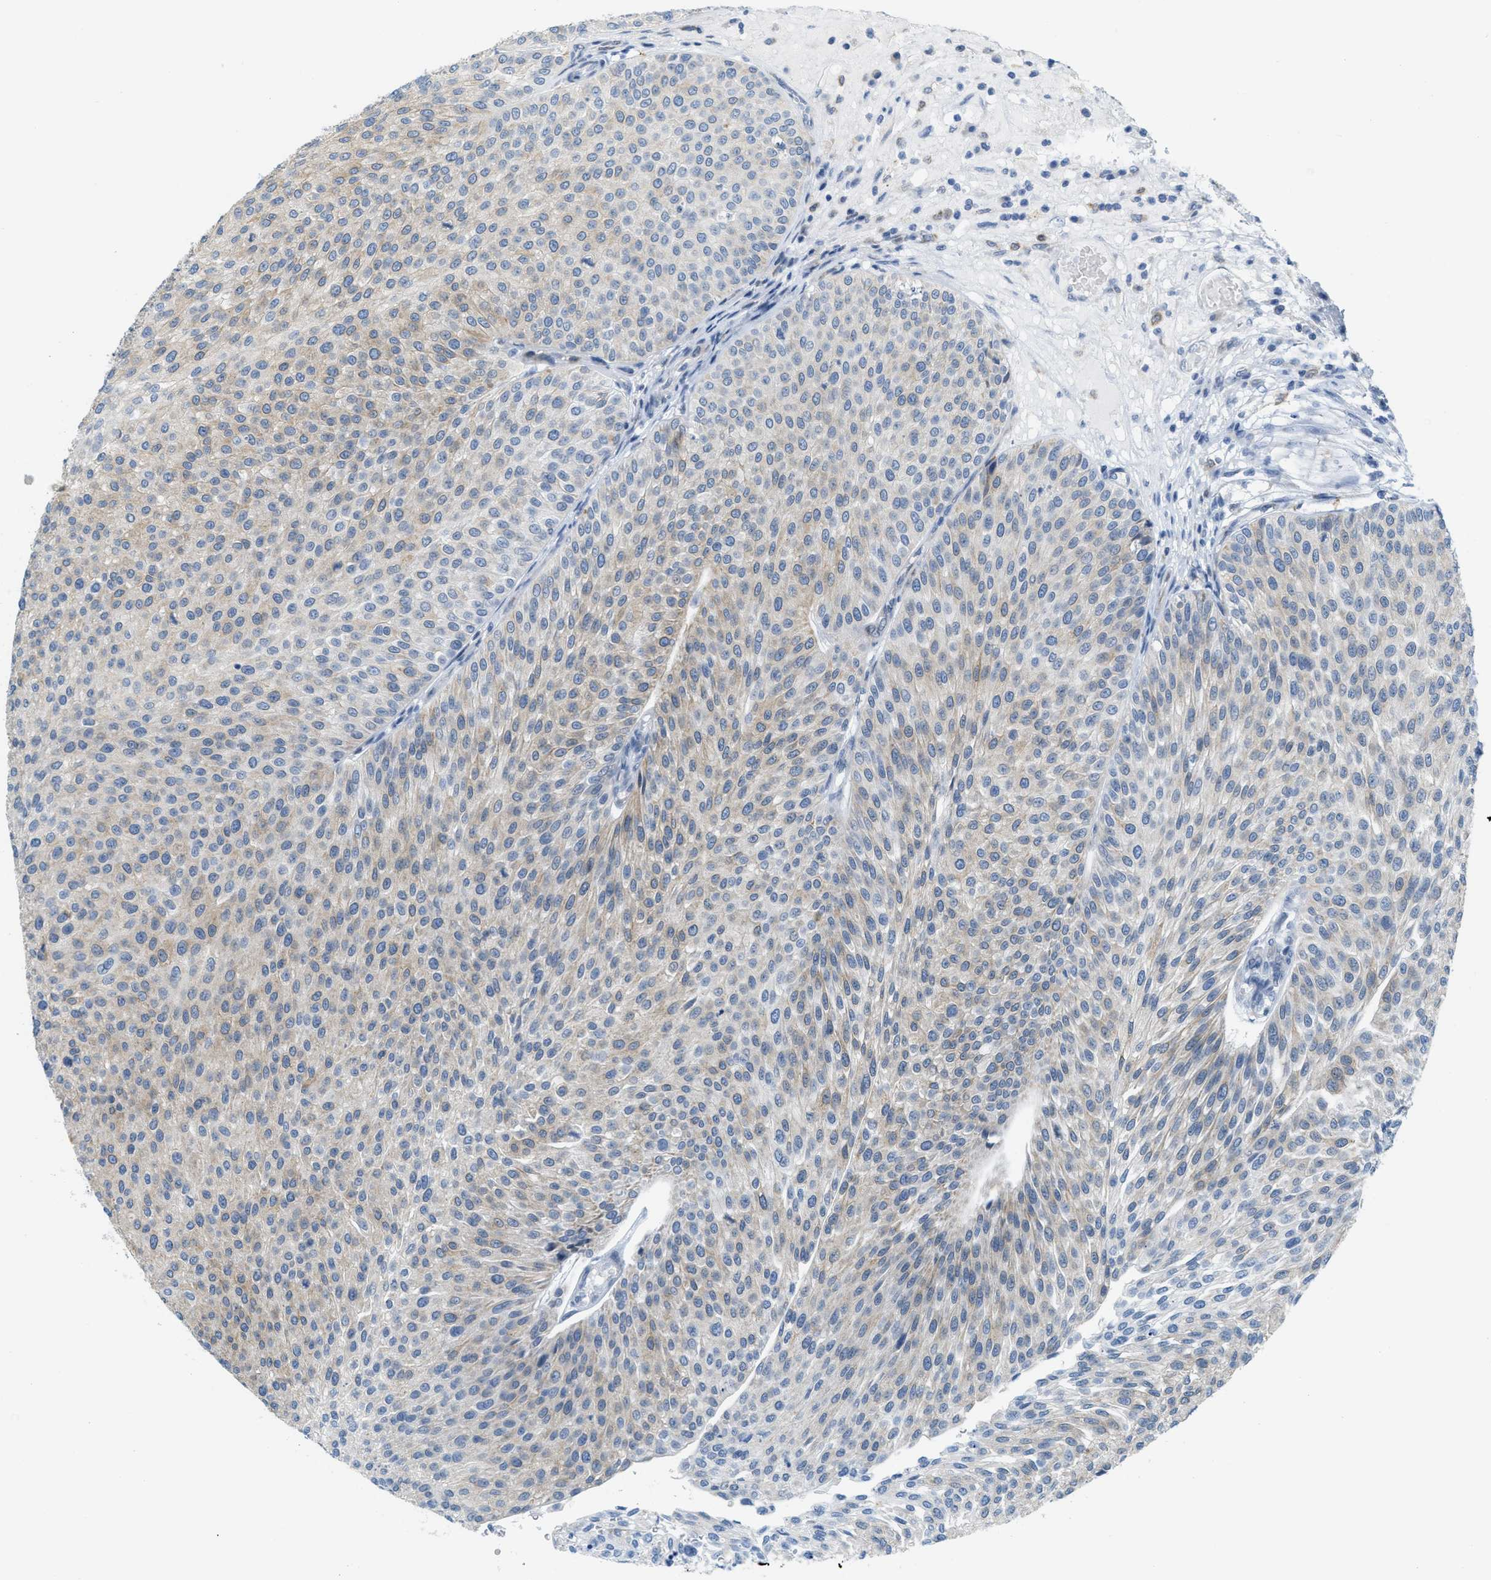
{"staining": {"intensity": "moderate", "quantity": "<25%", "location": "cytoplasmic/membranous"}, "tissue": "urothelial cancer", "cell_type": "Tumor cells", "image_type": "cancer", "snomed": [{"axis": "morphology", "description": "Urothelial carcinoma, Low grade"}, {"axis": "topography", "description": "Smooth muscle"}, {"axis": "topography", "description": "Urinary bladder"}], "caption": "IHC image of neoplastic tissue: human urothelial cancer stained using immunohistochemistry (IHC) demonstrates low levels of moderate protein expression localized specifically in the cytoplasmic/membranous of tumor cells, appearing as a cytoplasmic/membranous brown color.", "gene": "TEX264", "patient": {"sex": "male", "age": 60}}